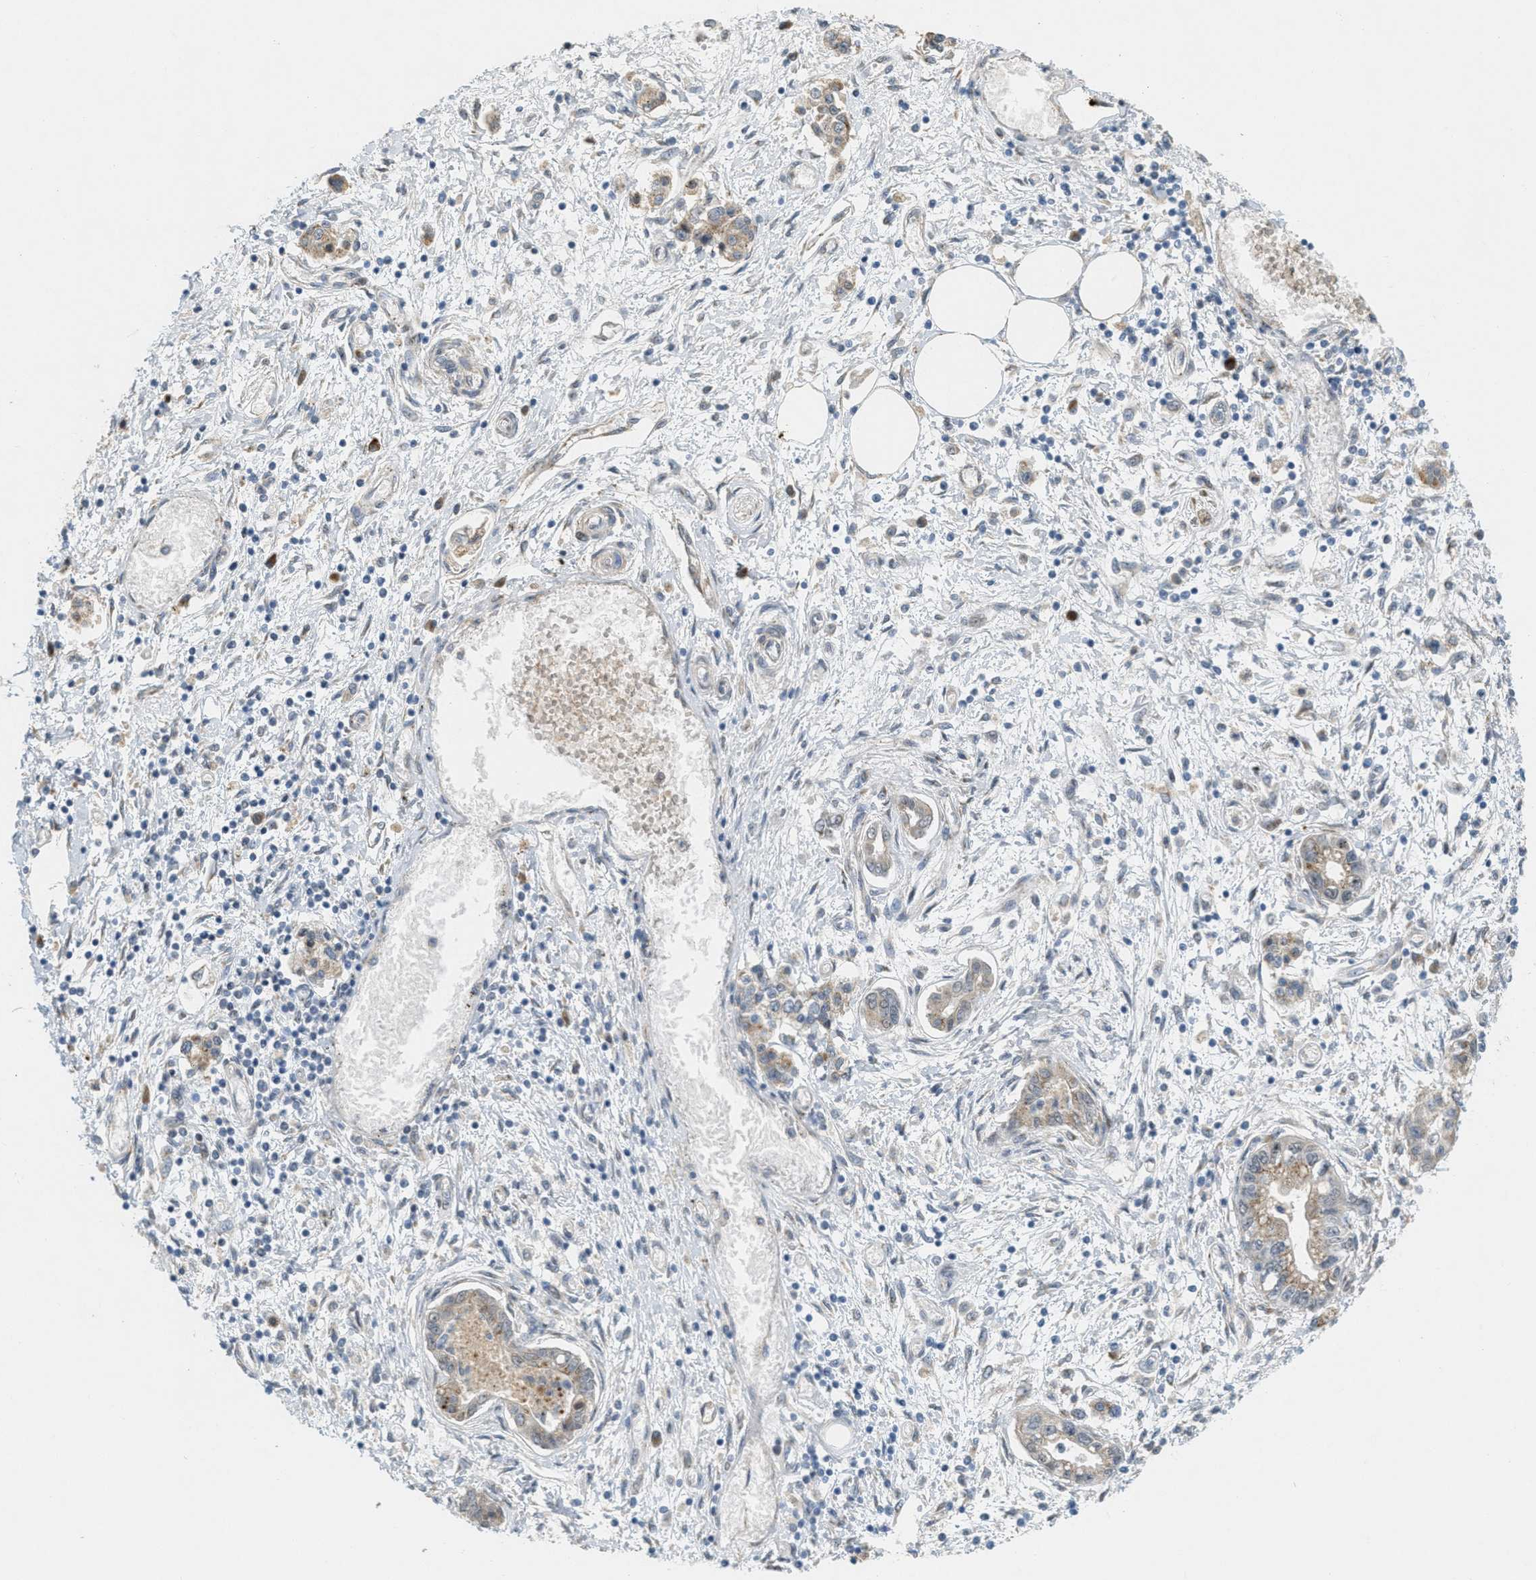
{"staining": {"intensity": "weak", "quantity": ">75%", "location": "cytoplasmic/membranous"}, "tissue": "pancreatic cancer", "cell_type": "Tumor cells", "image_type": "cancer", "snomed": [{"axis": "morphology", "description": "Adenocarcinoma, NOS"}, {"axis": "topography", "description": "Pancreas"}], "caption": "Human pancreatic cancer (adenocarcinoma) stained with a protein marker exhibits weak staining in tumor cells.", "gene": "ZFPL1", "patient": {"sex": "male", "age": 56}}